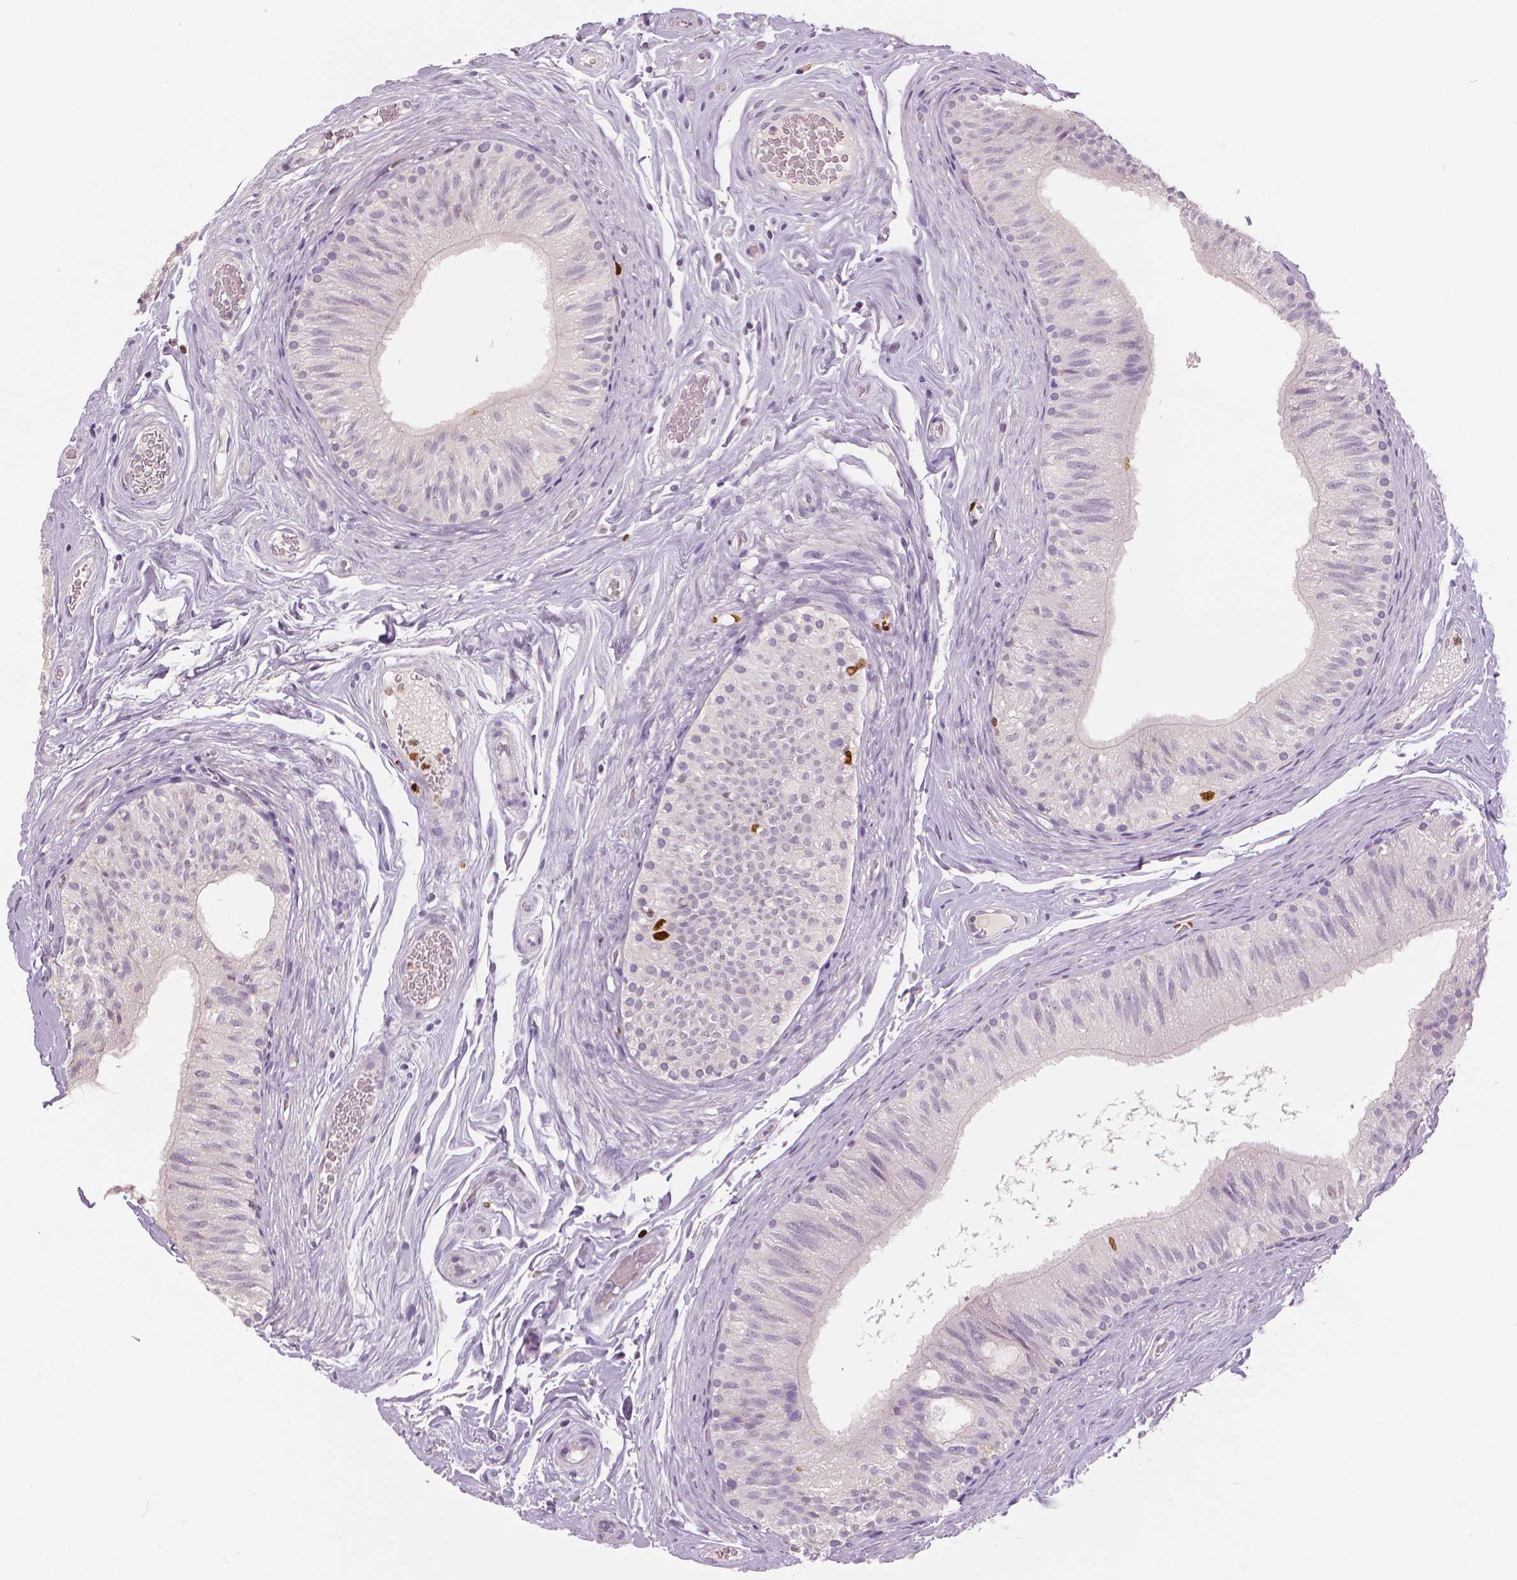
{"staining": {"intensity": "moderate", "quantity": "<25%", "location": "nuclear"}, "tissue": "epididymis", "cell_type": "Glandular cells", "image_type": "normal", "snomed": [{"axis": "morphology", "description": "Normal tissue, NOS"}, {"axis": "topography", "description": "Epididymis, spermatic cord, NOS"}, {"axis": "topography", "description": "Epididymis"}], "caption": "Brown immunohistochemical staining in unremarkable epididymis reveals moderate nuclear staining in approximately <25% of glandular cells.", "gene": "MKI67", "patient": {"sex": "male", "age": 31}}